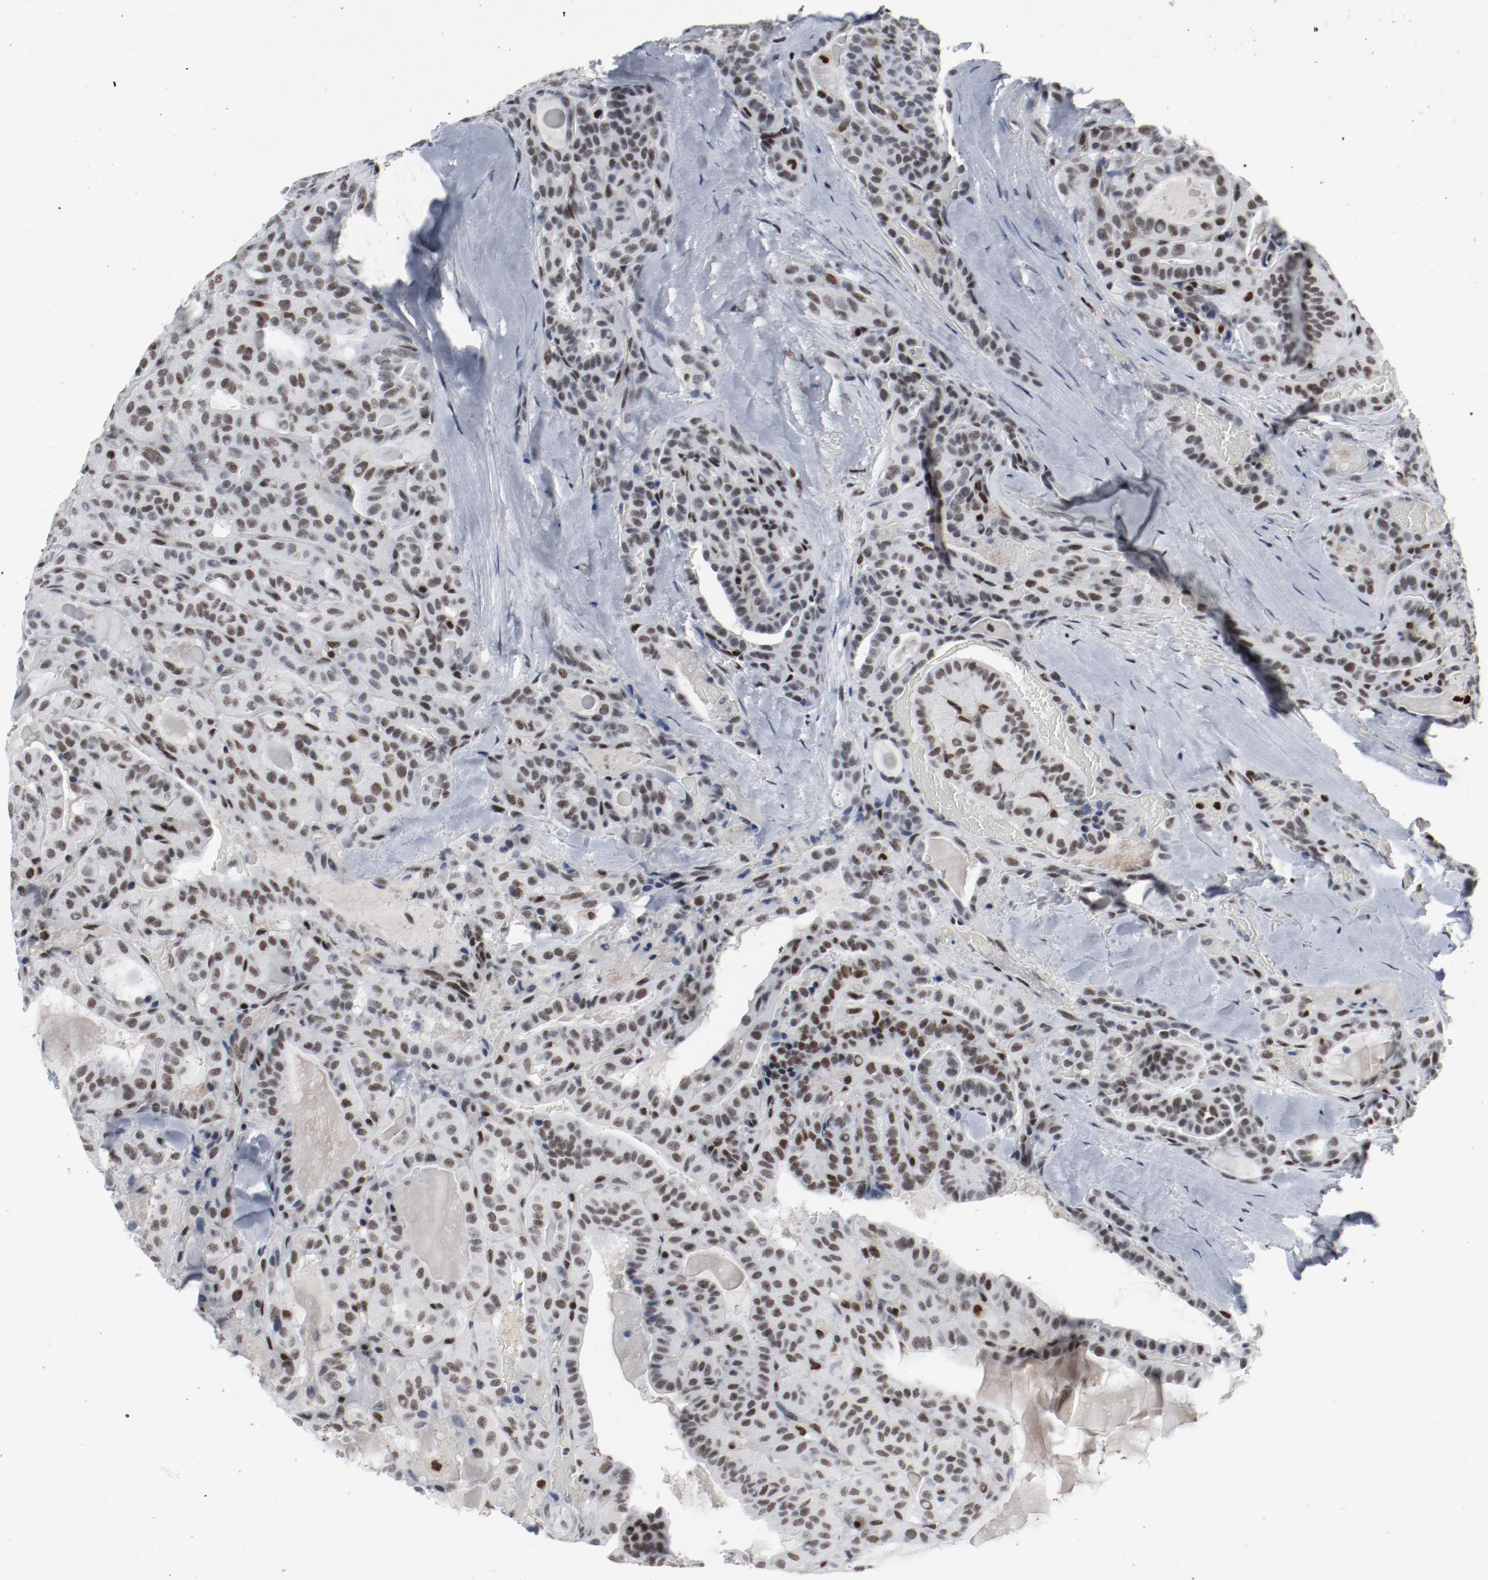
{"staining": {"intensity": "moderate", "quantity": ">75%", "location": "nuclear"}, "tissue": "thyroid cancer", "cell_type": "Tumor cells", "image_type": "cancer", "snomed": [{"axis": "morphology", "description": "Papillary adenocarcinoma, NOS"}, {"axis": "topography", "description": "Thyroid gland"}], "caption": "A micrograph showing moderate nuclear expression in approximately >75% of tumor cells in thyroid papillary adenocarcinoma, as visualized by brown immunohistochemical staining.", "gene": "JMJD6", "patient": {"sex": "male", "age": 77}}